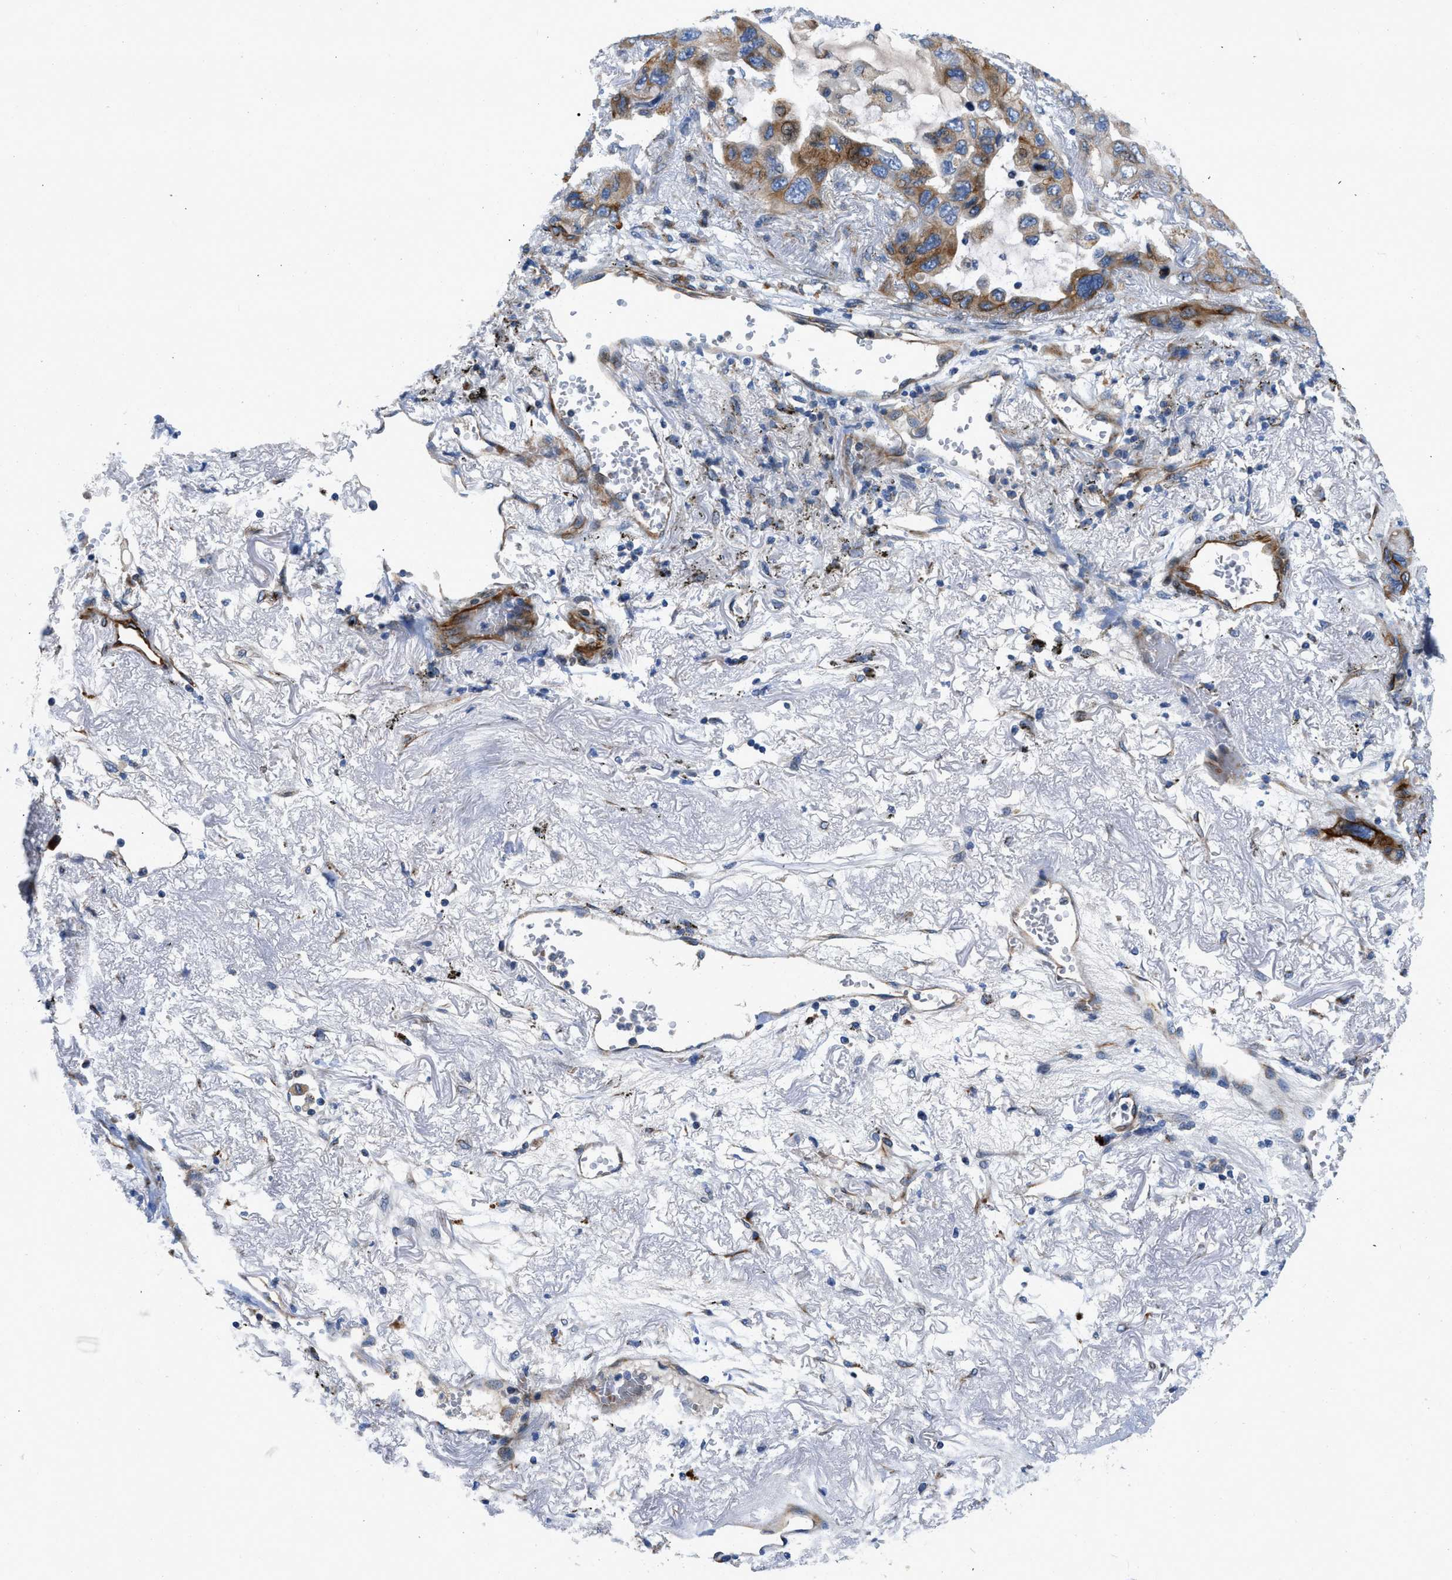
{"staining": {"intensity": "moderate", "quantity": ">75%", "location": "cytoplasmic/membranous"}, "tissue": "lung cancer", "cell_type": "Tumor cells", "image_type": "cancer", "snomed": [{"axis": "morphology", "description": "Squamous cell carcinoma, NOS"}, {"axis": "topography", "description": "Lung"}], "caption": "A brown stain shows moderate cytoplasmic/membranous positivity of a protein in human lung cancer tumor cells.", "gene": "TMEM248", "patient": {"sex": "female", "age": 73}}